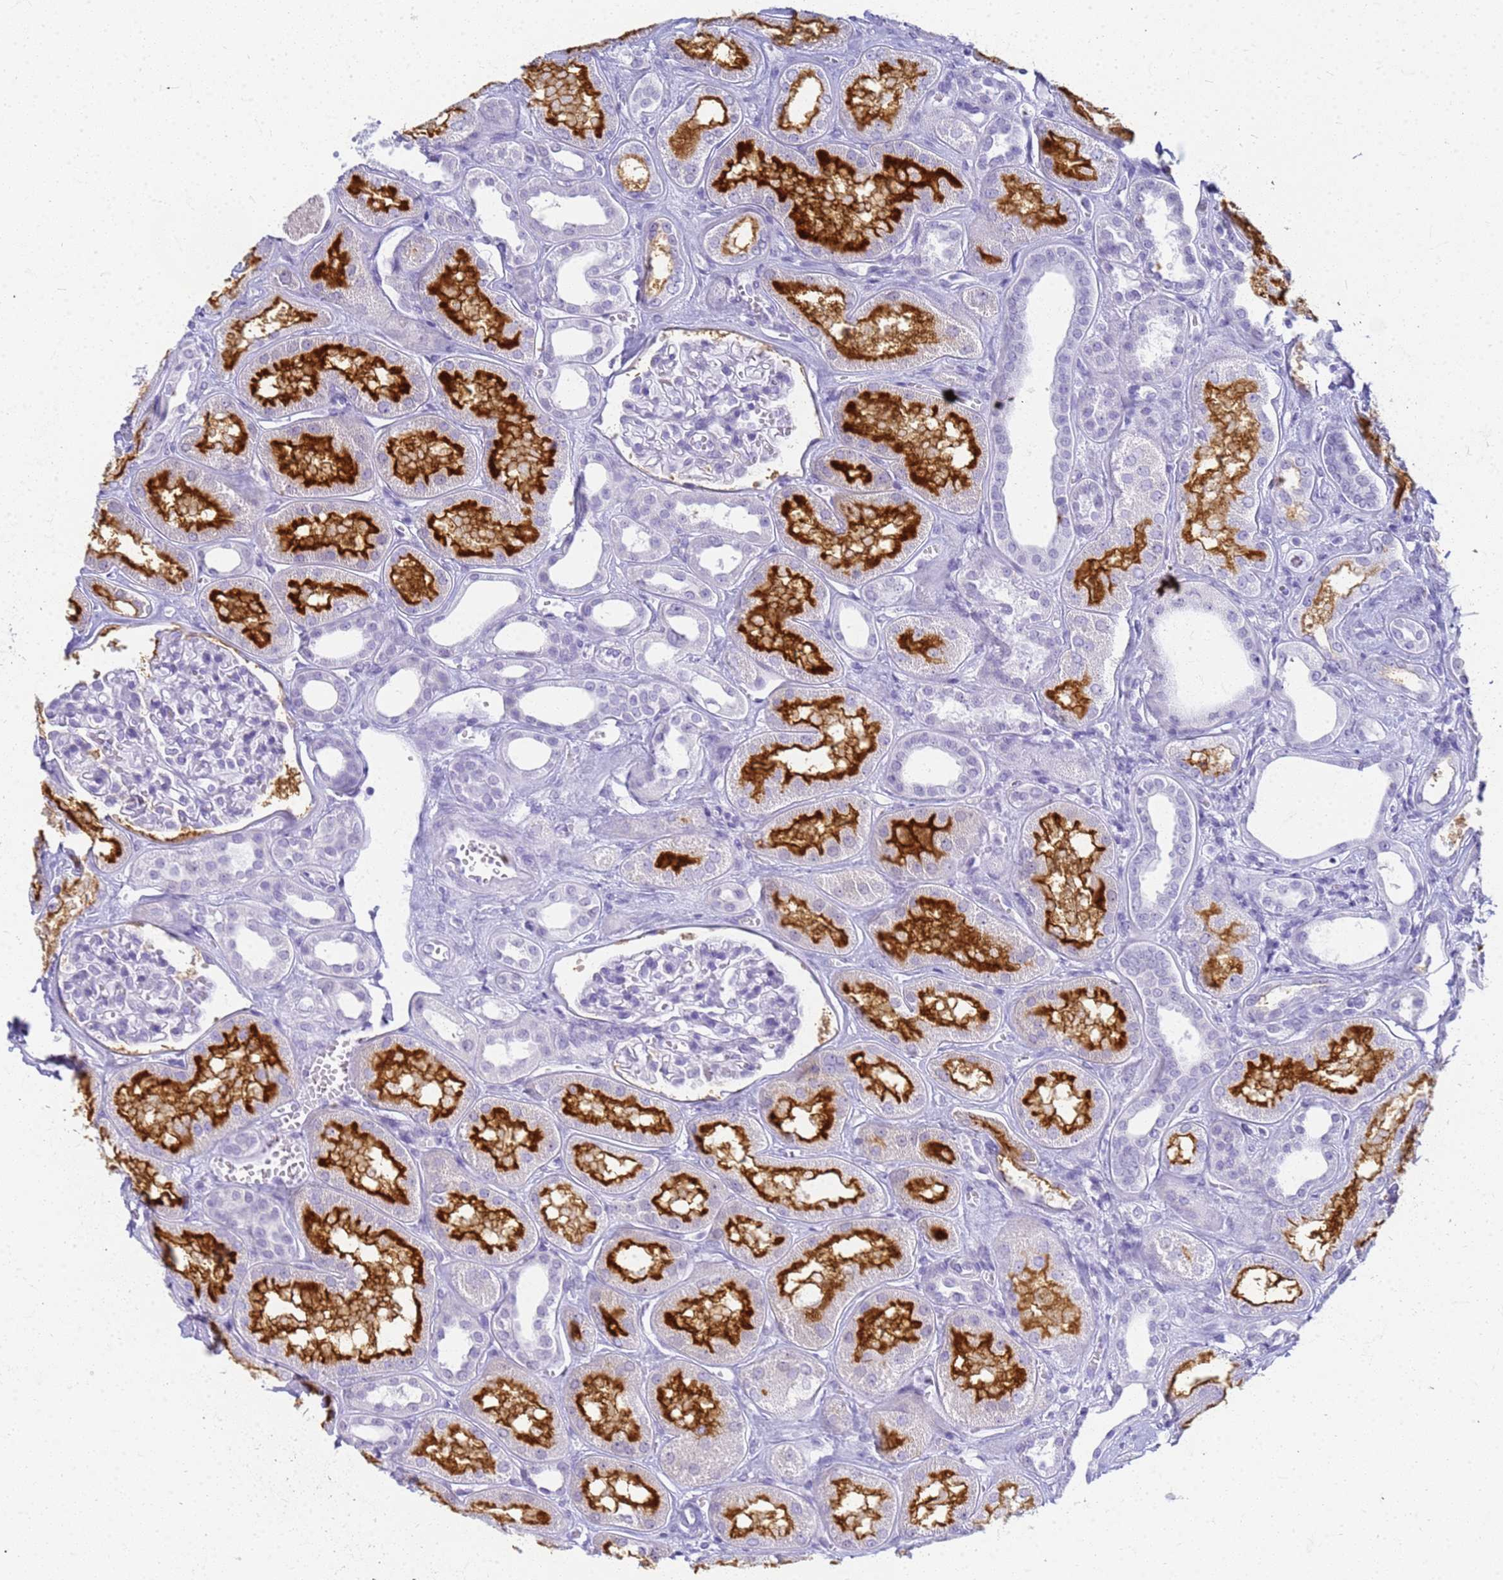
{"staining": {"intensity": "negative", "quantity": "none", "location": "none"}, "tissue": "kidney", "cell_type": "Cells in glomeruli", "image_type": "normal", "snomed": [{"axis": "morphology", "description": "Normal tissue, NOS"}, {"axis": "morphology", "description": "Adenocarcinoma, NOS"}, {"axis": "topography", "description": "Kidney"}], "caption": "There is no significant positivity in cells in glomeruli of kidney.", "gene": "SLC7A9", "patient": {"sex": "female", "age": 68}}